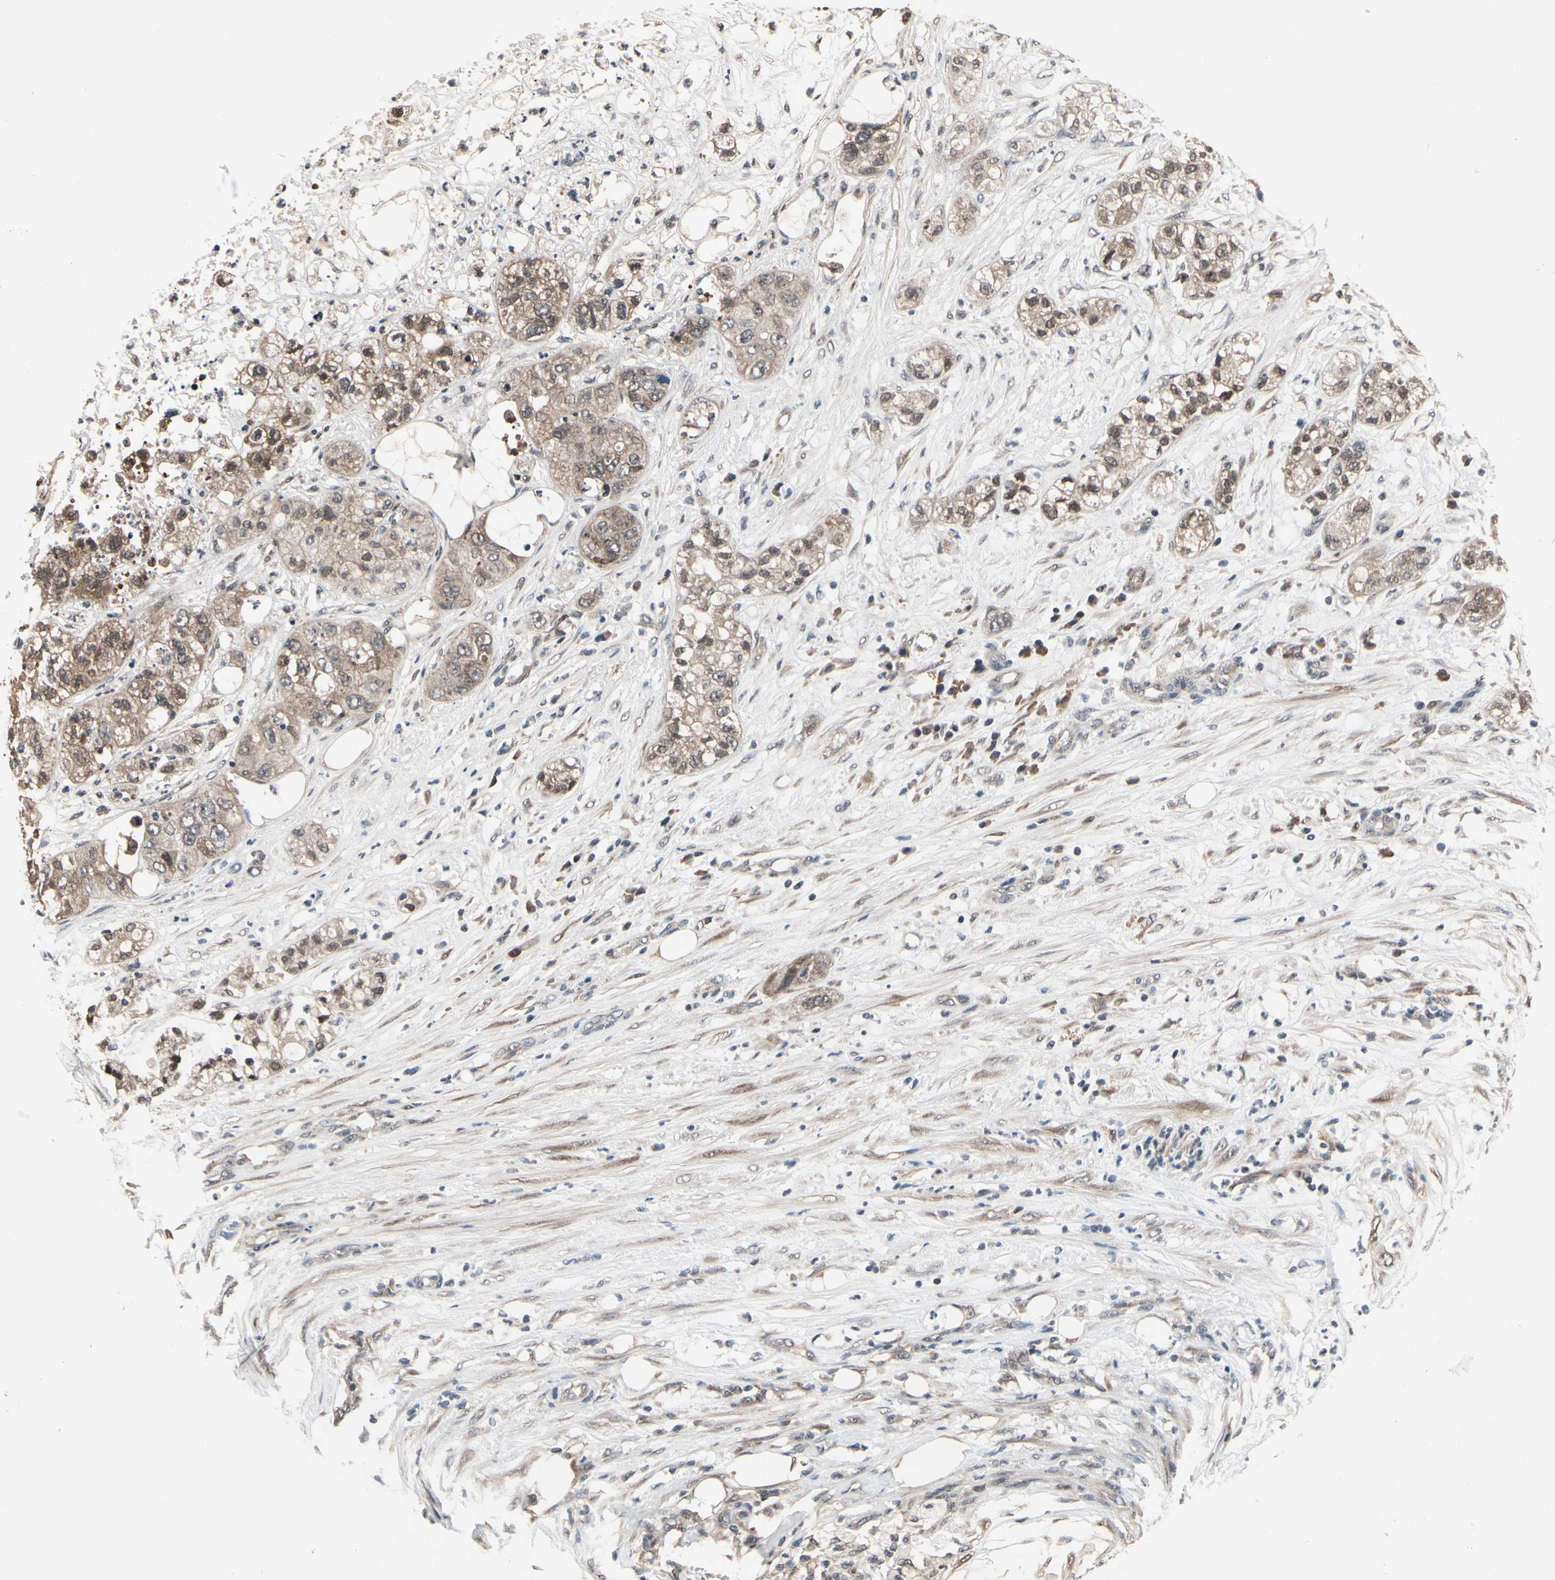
{"staining": {"intensity": "moderate", "quantity": ">75%", "location": "cytoplasmic/membranous,nuclear"}, "tissue": "pancreatic cancer", "cell_type": "Tumor cells", "image_type": "cancer", "snomed": [{"axis": "morphology", "description": "Adenocarcinoma, NOS"}, {"axis": "topography", "description": "Pancreas"}], "caption": "Pancreatic cancer (adenocarcinoma) stained for a protein shows moderate cytoplasmic/membranous and nuclear positivity in tumor cells.", "gene": "PRDX6", "patient": {"sex": "female", "age": 78}}